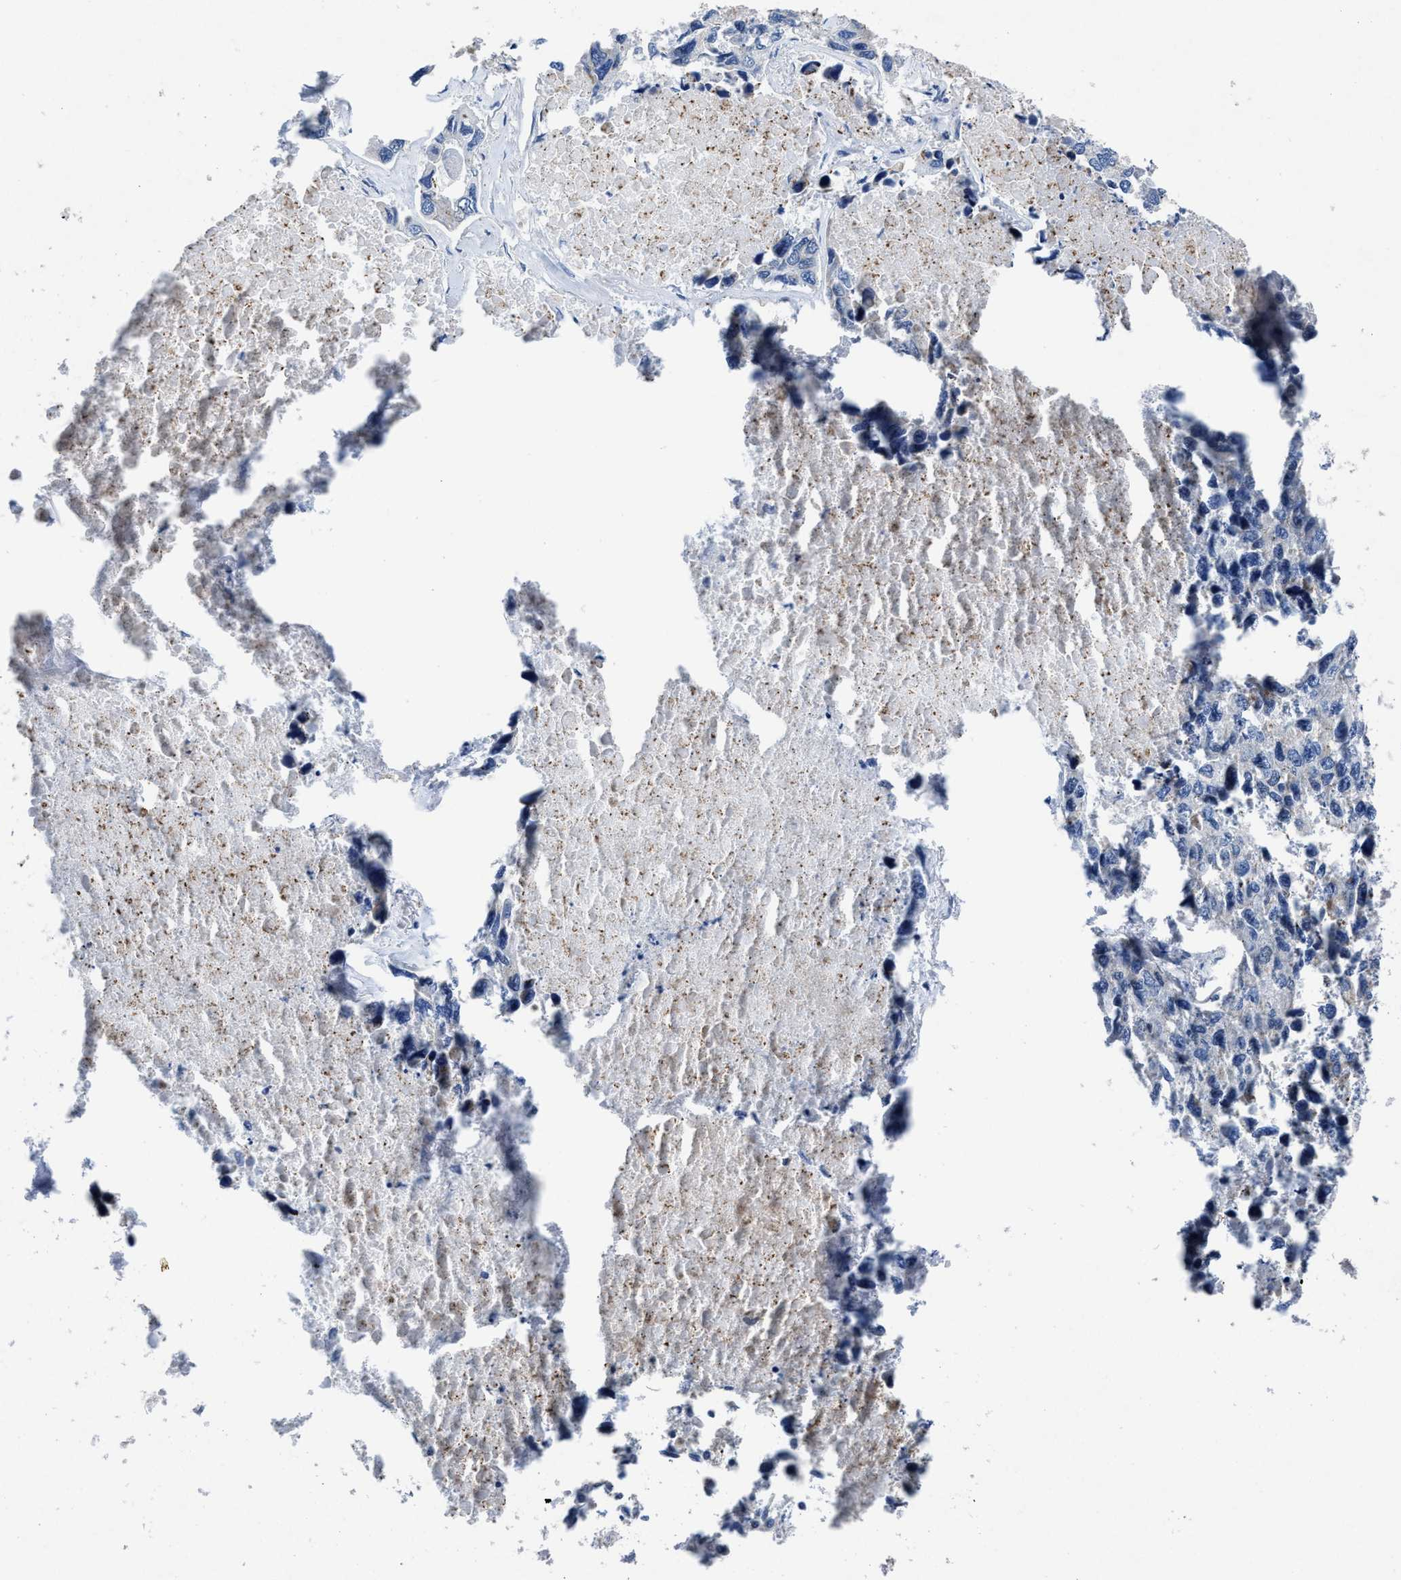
{"staining": {"intensity": "negative", "quantity": "none", "location": "none"}, "tissue": "lung cancer", "cell_type": "Tumor cells", "image_type": "cancer", "snomed": [{"axis": "morphology", "description": "Adenocarcinoma, NOS"}, {"axis": "topography", "description": "Lung"}], "caption": "IHC histopathology image of neoplastic tissue: human adenocarcinoma (lung) stained with DAB displays no significant protein staining in tumor cells. The staining is performed using DAB brown chromogen with nuclei counter-stained in using hematoxylin.", "gene": "ID3", "patient": {"sex": "male", "age": 64}}